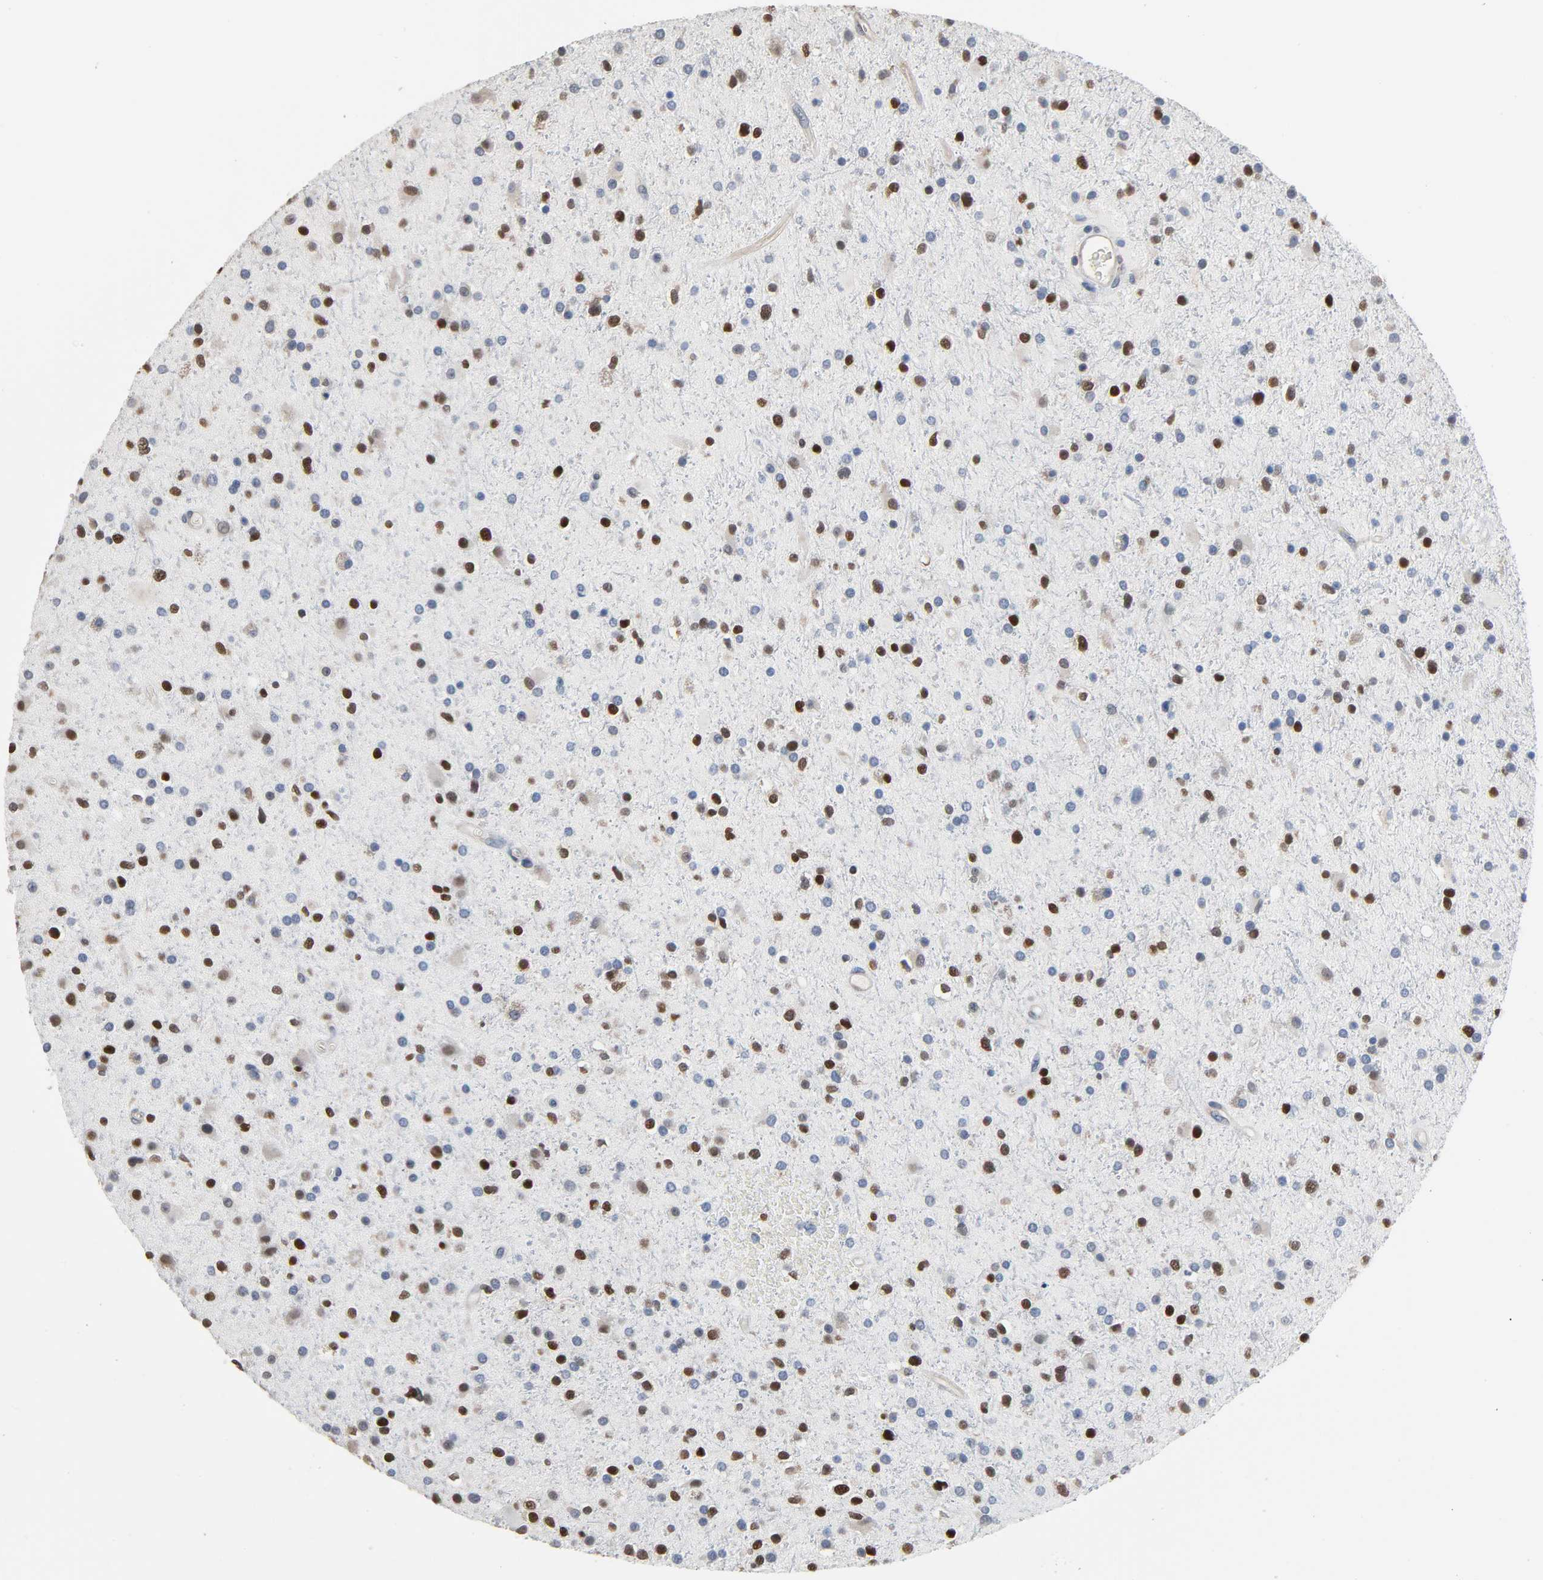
{"staining": {"intensity": "strong", "quantity": "25%-75%", "location": "nuclear"}, "tissue": "glioma", "cell_type": "Tumor cells", "image_type": "cancer", "snomed": [{"axis": "morphology", "description": "Glioma, malignant, High grade"}, {"axis": "topography", "description": "Brain"}], "caption": "Human high-grade glioma (malignant) stained with a protein marker shows strong staining in tumor cells.", "gene": "SOX6", "patient": {"sex": "male", "age": 33}}